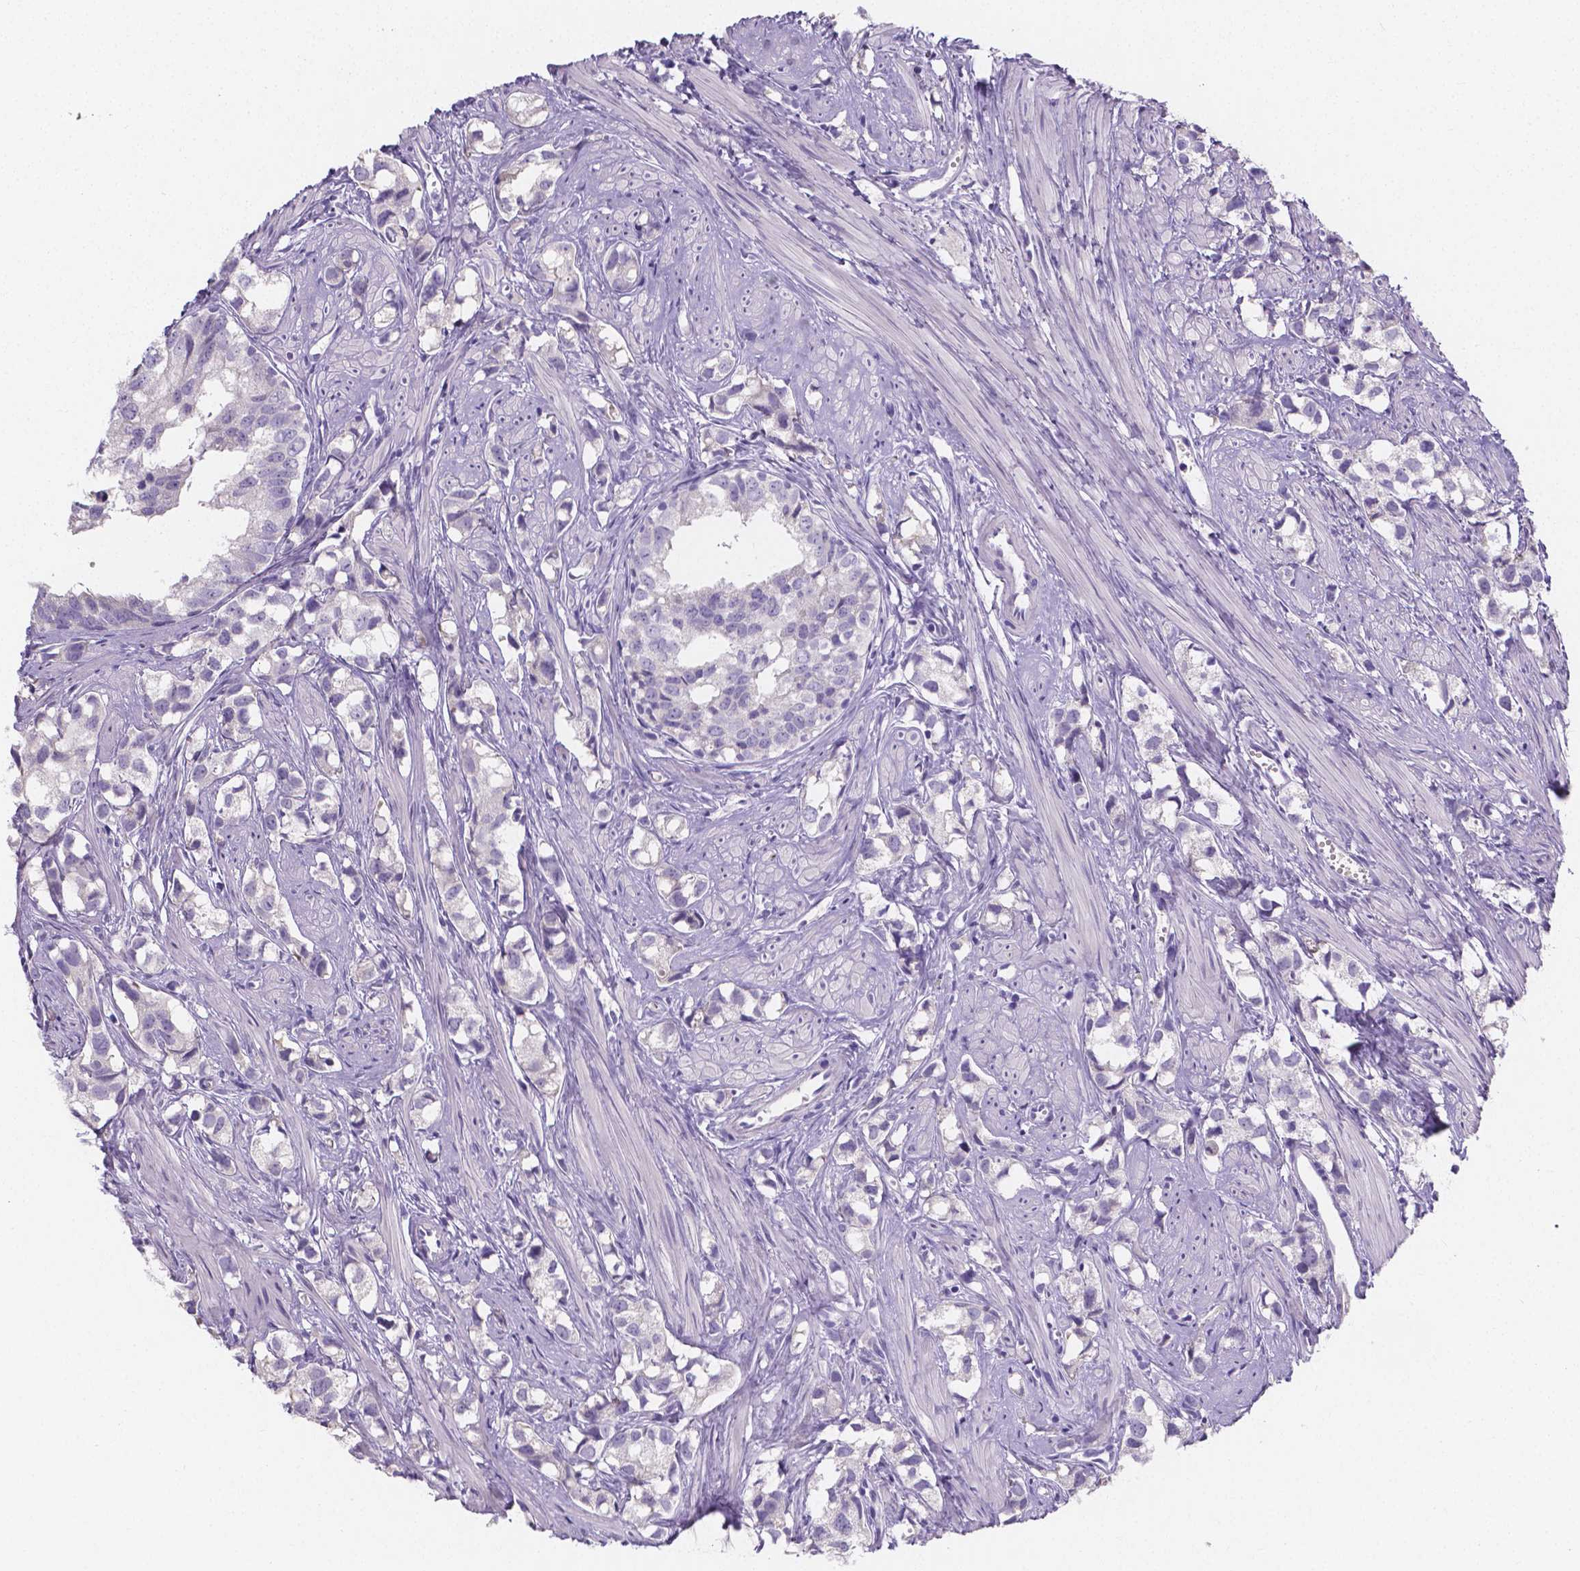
{"staining": {"intensity": "negative", "quantity": "none", "location": "none"}, "tissue": "prostate cancer", "cell_type": "Tumor cells", "image_type": "cancer", "snomed": [{"axis": "morphology", "description": "Adenocarcinoma, High grade"}, {"axis": "topography", "description": "Prostate"}], "caption": "Prostate adenocarcinoma (high-grade) was stained to show a protein in brown. There is no significant staining in tumor cells.", "gene": "PLXNA4", "patient": {"sex": "male", "age": 58}}